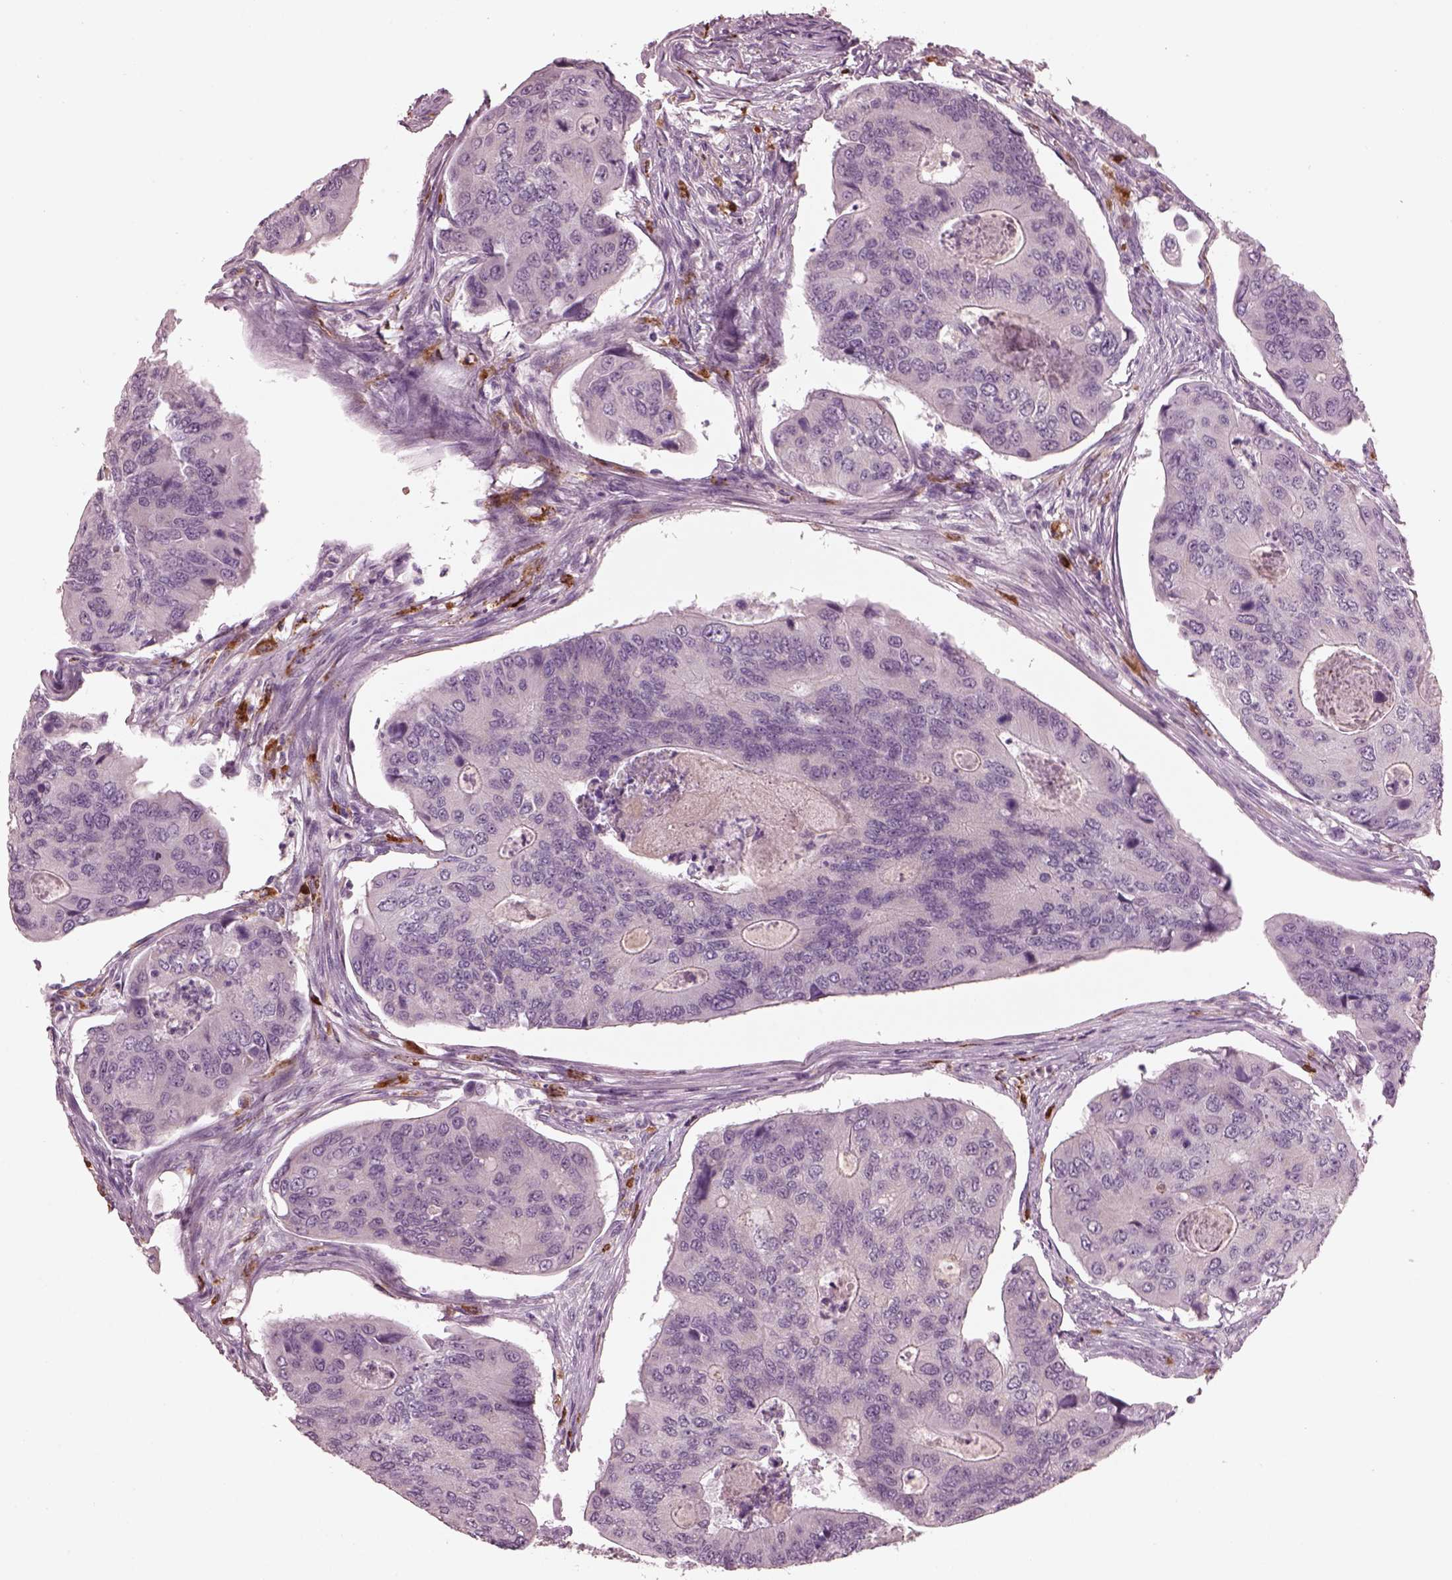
{"staining": {"intensity": "negative", "quantity": "none", "location": "none"}, "tissue": "colorectal cancer", "cell_type": "Tumor cells", "image_type": "cancer", "snomed": [{"axis": "morphology", "description": "Adenocarcinoma, NOS"}, {"axis": "topography", "description": "Colon"}], "caption": "Tumor cells are negative for brown protein staining in colorectal cancer. The staining was performed using DAB to visualize the protein expression in brown, while the nuclei were stained in blue with hematoxylin (Magnification: 20x).", "gene": "SLAMF8", "patient": {"sex": "female", "age": 67}}